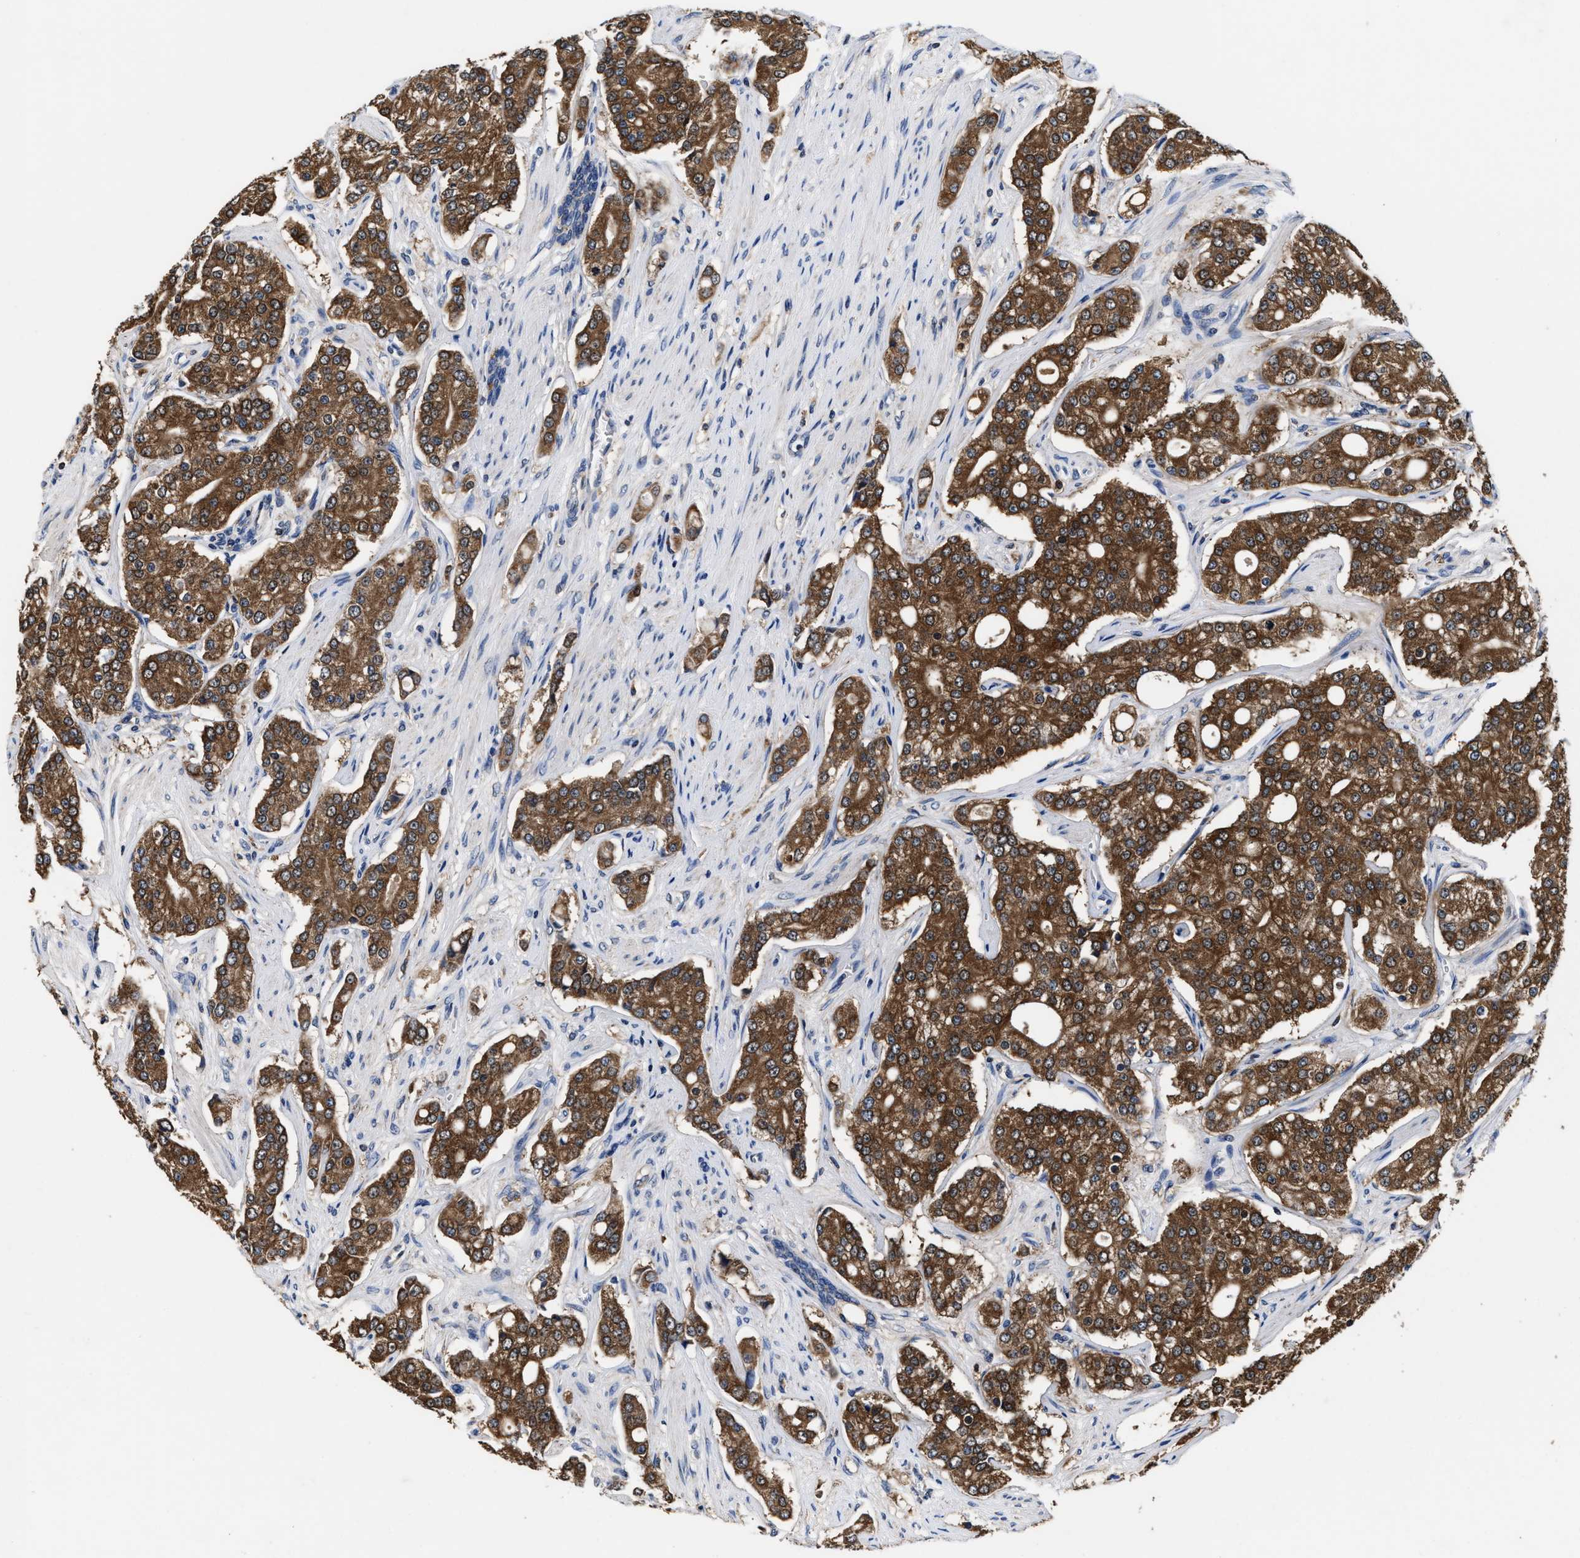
{"staining": {"intensity": "strong", "quantity": ">75%", "location": "cytoplasmic/membranous"}, "tissue": "prostate cancer", "cell_type": "Tumor cells", "image_type": "cancer", "snomed": [{"axis": "morphology", "description": "Adenocarcinoma, High grade"}, {"axis": "topography", "description": "Prostate"}], "caption": "Immunohistochemistry (IHC) micrograph of neoplastic tissue: human adenocarcinoma (high-grade) (prostate) stained using immunohistochemistry displays high levels of strong protein expression localized specifically in the cytoplasmic/membranous of tumor cells, appearing as a cytoplasmic/membranous brown color.", "gene": "ACLY", "patient": {"sex": "male", "age": 71}}